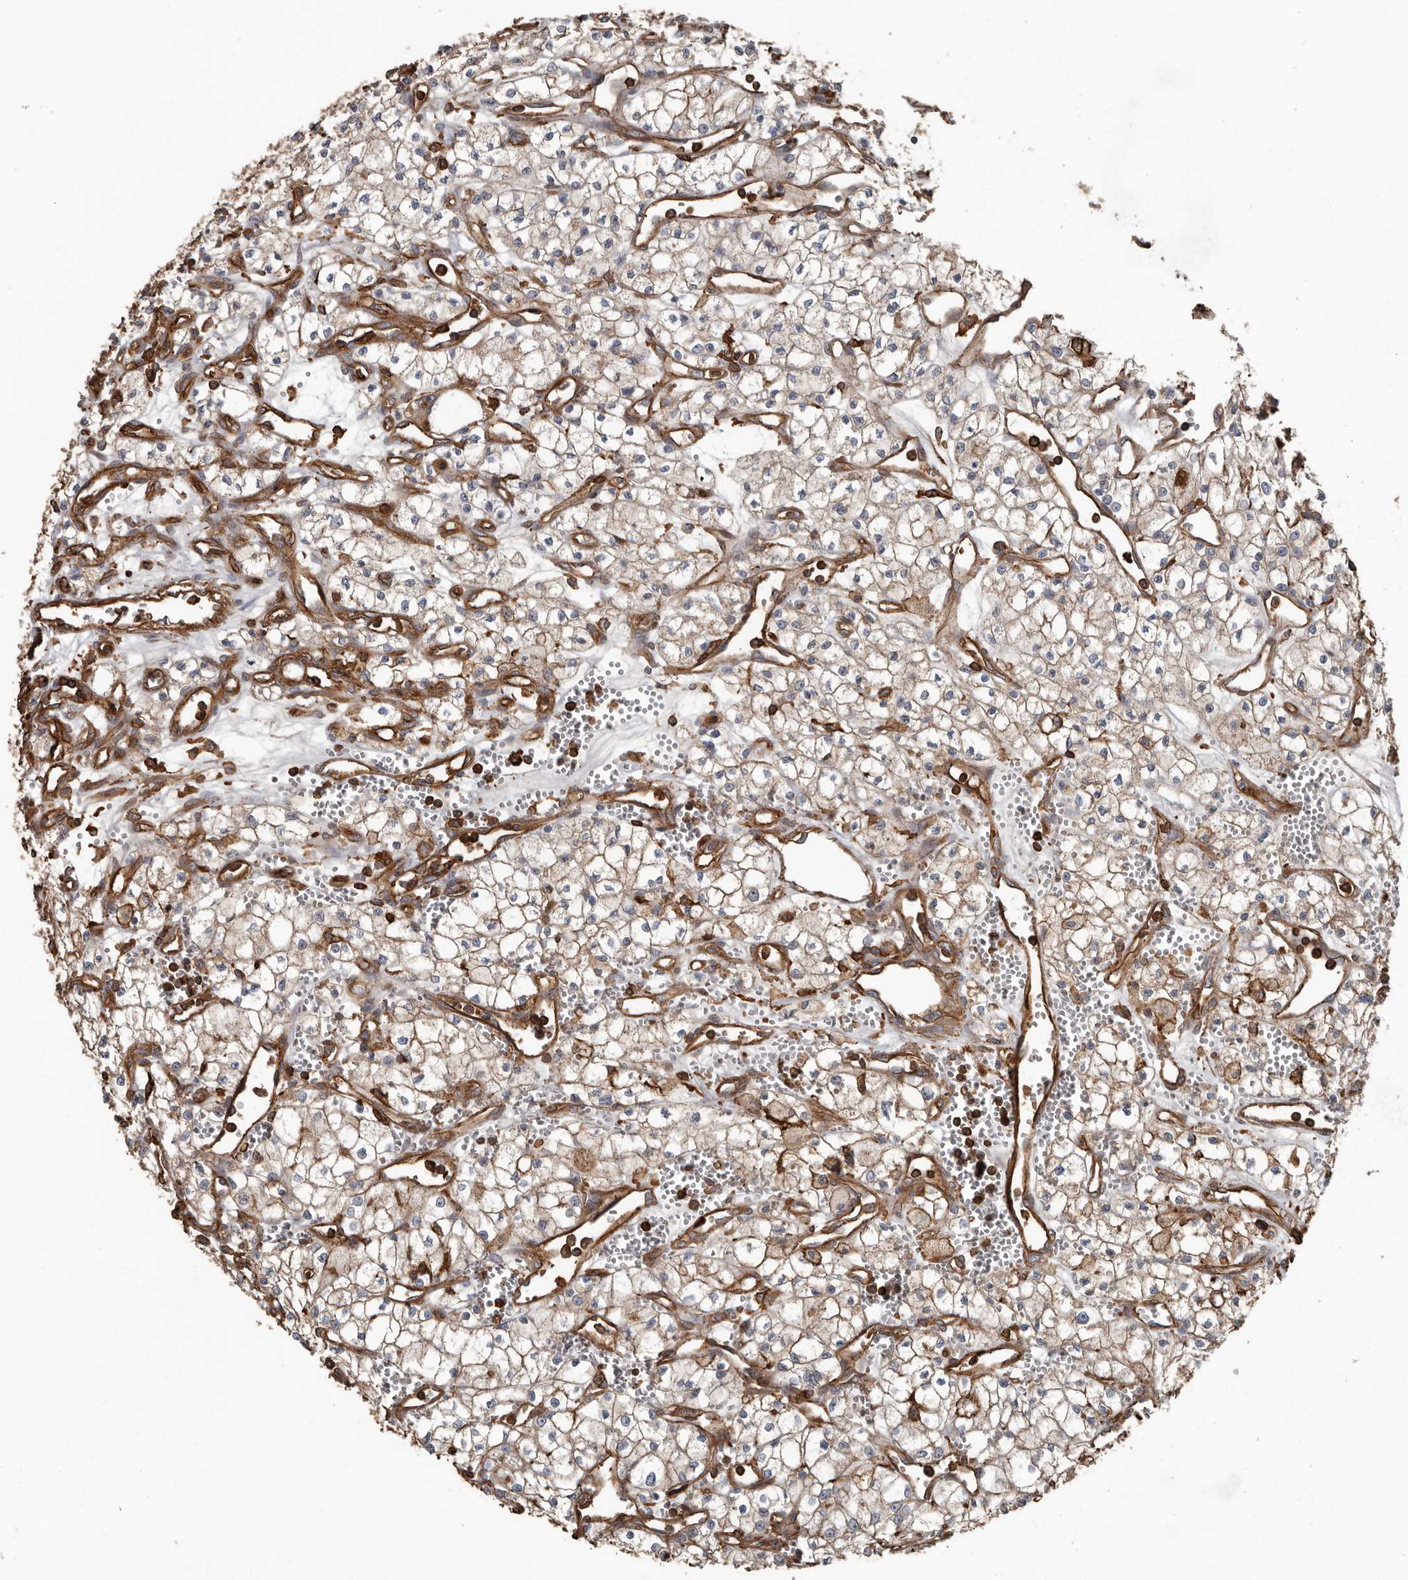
{"staining": {"intensity": "weak", "quantity": "25%-75%", "location": "cytoplasmic/membranous"}, "tissue": "renal cancer", "cell_type": "Tumor cells", "image_type": "cancer", "snomed": [{"axis": "morphology", "description": "Adenocarcinoma, NOS"}, {"axis": "topography", "description": "Kidney"}], "caption": "Immunohistochemistry (IHC) image of human renal cancer stained for a protein (brown), which demonstrates low levels of weak cytoplasmic/membranous staining in about 25%-75% of tumor cells.", "gene": "DENND6B", "patient": {"sex": "male", "age": 59}}